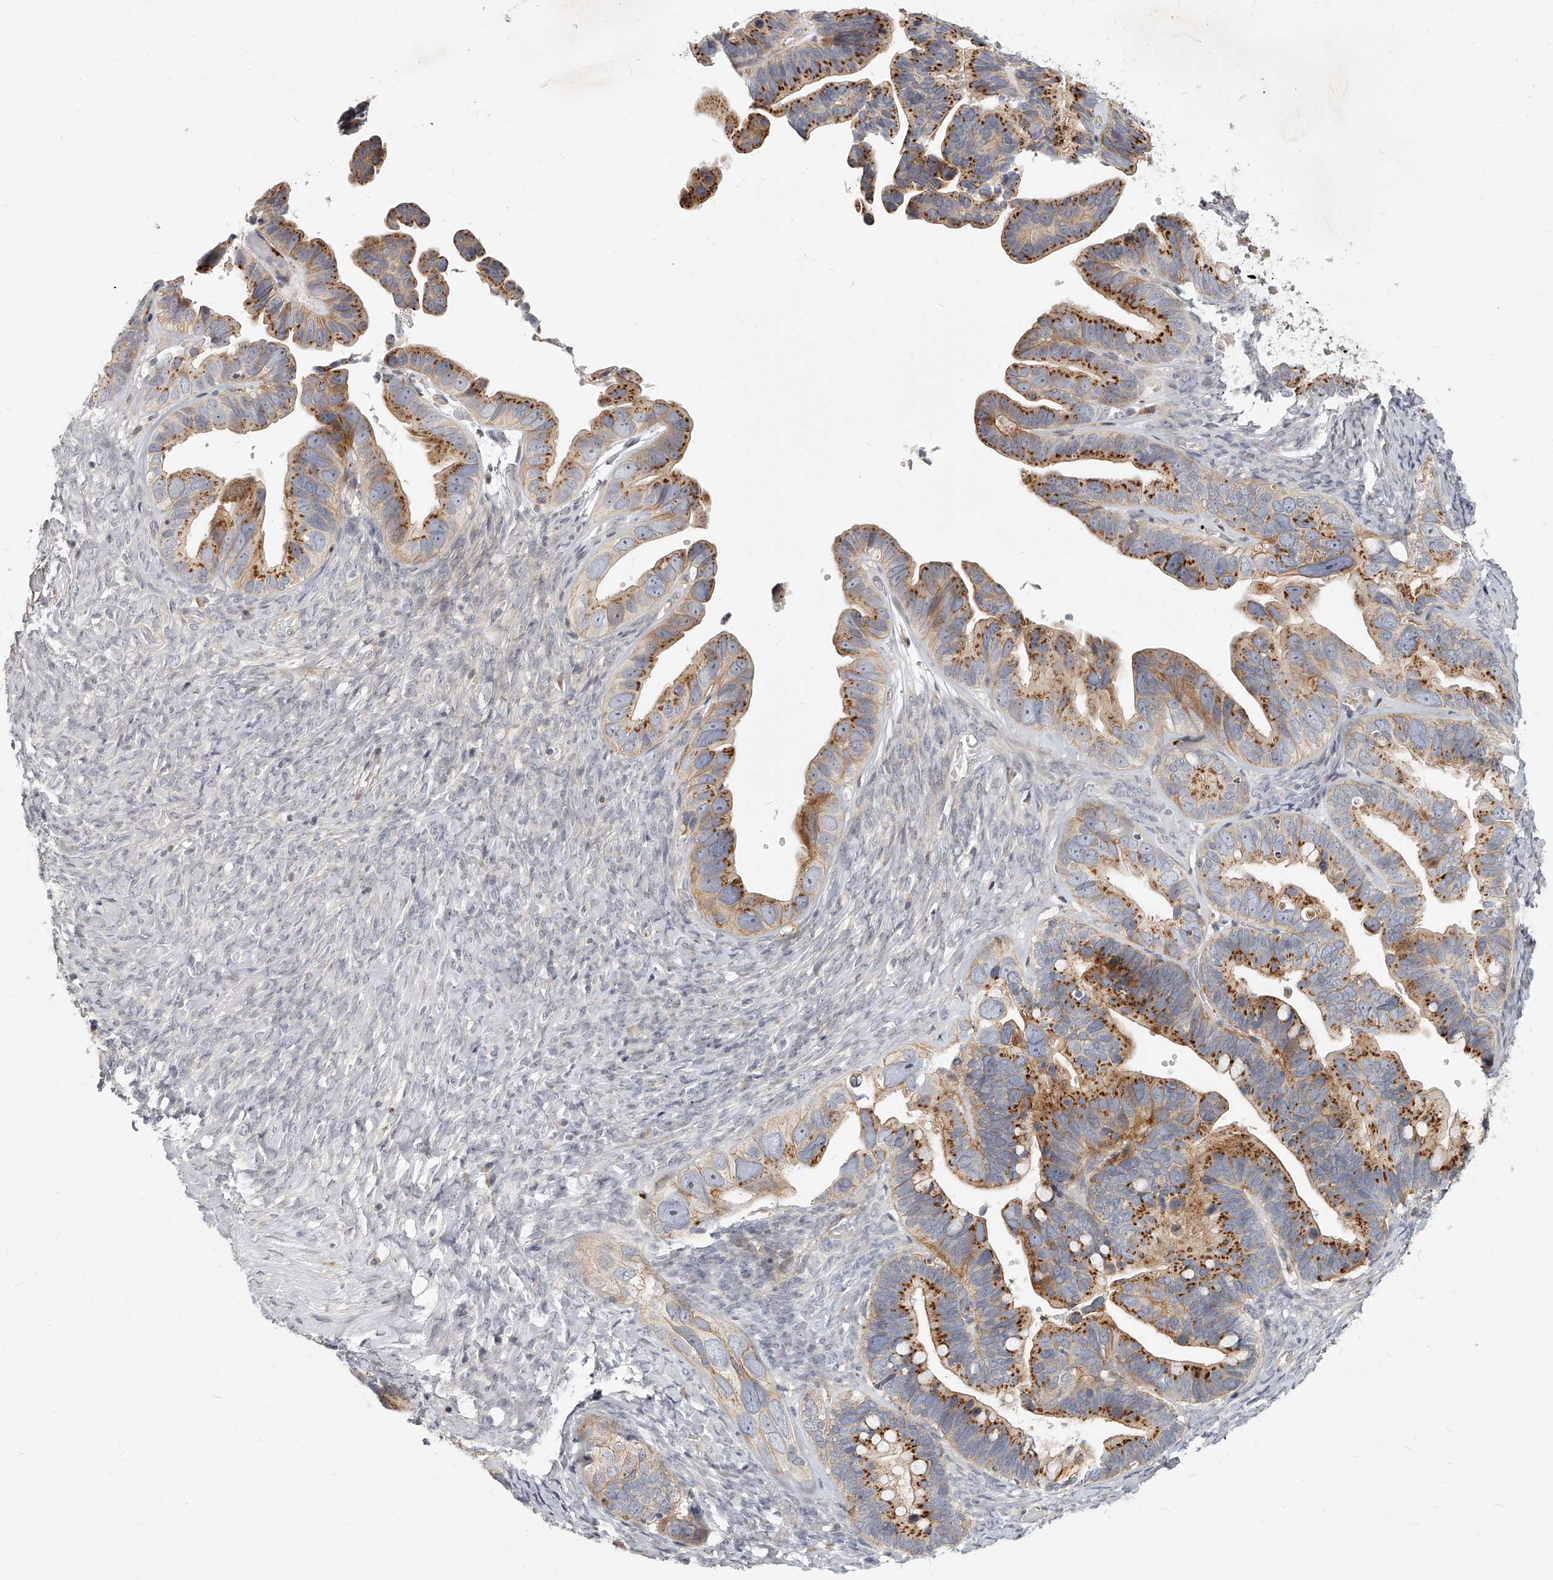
{"staining": {"intensity": "moderate", "quantity": ">75%", "location": "cytoplasmic/membranous"}, "tissue": "ovarian cancer", "cell_type": "Tumor cells", "image_type": "cancer", "snomed": [{"axis": "morphology", "description": "Cystadenocarcinoma, serous, NOS"}, {"axis": "topography", "description": "Ovary"}], "caption": "Serous cystadenocarcinoma (ovarian) stained with immunohistochemistry (IHC) exhibits moderate cytoplasmic/membranous expression in about >75% of tumor cells.", "gene": "SLC37A1", "patient": {"sex": "female", "age": 56}}